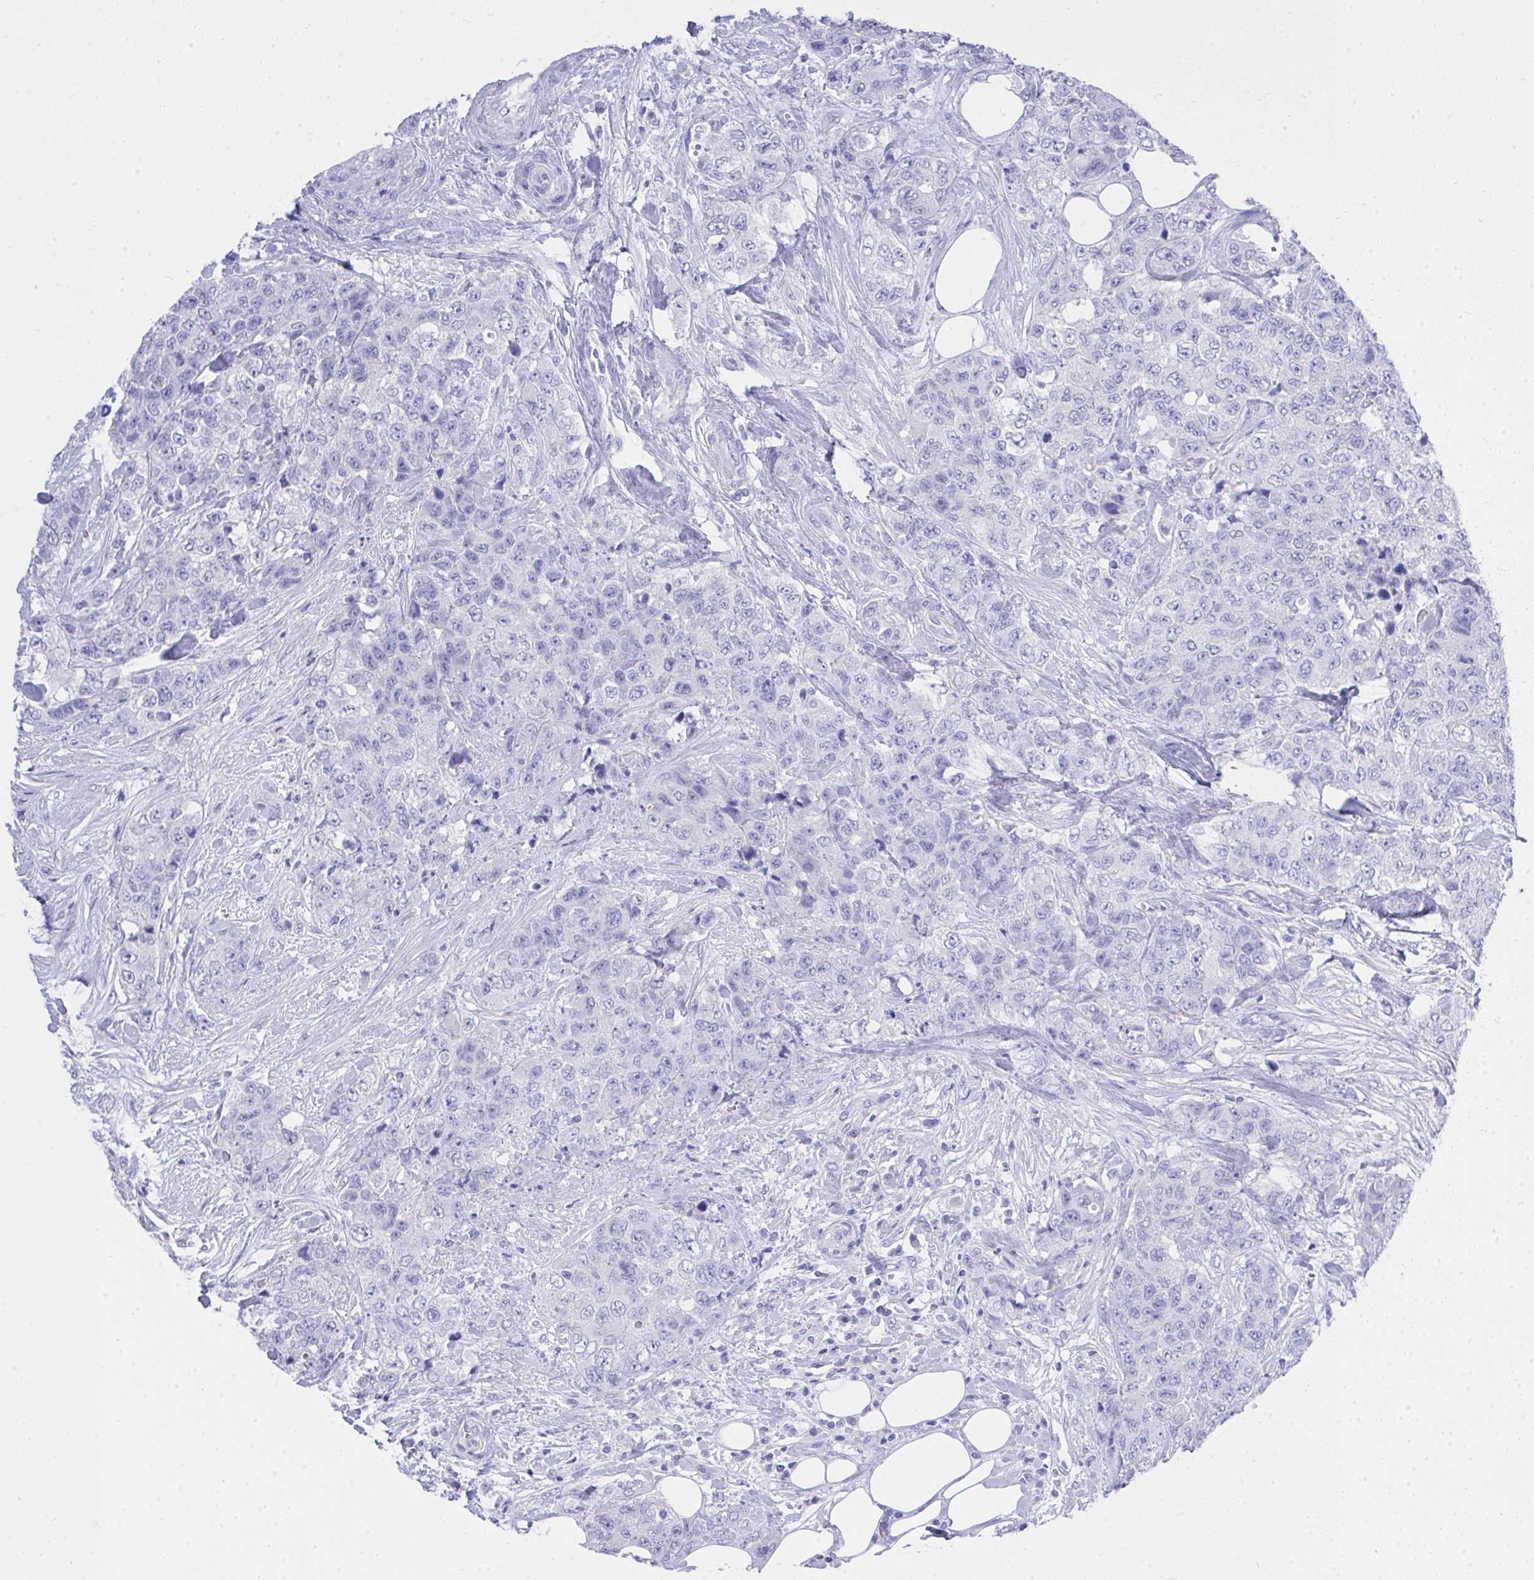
{"staining": {"intensity": "negative", "quantity": "none", "location": "none"}, "tissue": "urothelial cancer", "cell_type": "Tumor cells", "image_type": "cancer", "snomed": [{"axis": "morphology", "description": "Urothelial carcinoma, High grade"}, {"axis": "topography", "description": "Urinary bladder"}], "caption": "High power microscopy image of an immunohistochemistry histopathology image of high-grade urothelial carcinoma, revealing no significant expression in tumor cells. (Brightfield microscopy of DAB immunohistochemistry at high magnification).", "gene": "MS4A12", "patient": {"sex": "female", "age": 78}}